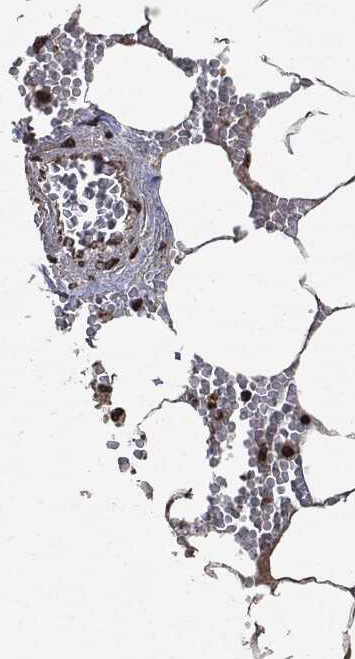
{"staining": {"intensity": "strong", "quantity": ">75%", "location": "nuclear"}, "tissue": "bone marrow", "cell_type": "Hematopoietic cells", "image_type": "normal", "snomed": [{"axis": "morphology", "description": "Normal tissue, NOS"}, {"axis": "topography", "description": "Bone marrow"}], "caption": "IHC (DAB) staining of unremarkable human bone marrow exhibits strong nuclear protein expression in approximately >75% of hematopoietic cells. Nuclei are stained in blue.", "gene": "JUN", "patient": {"sex": "female", "age": 64}}